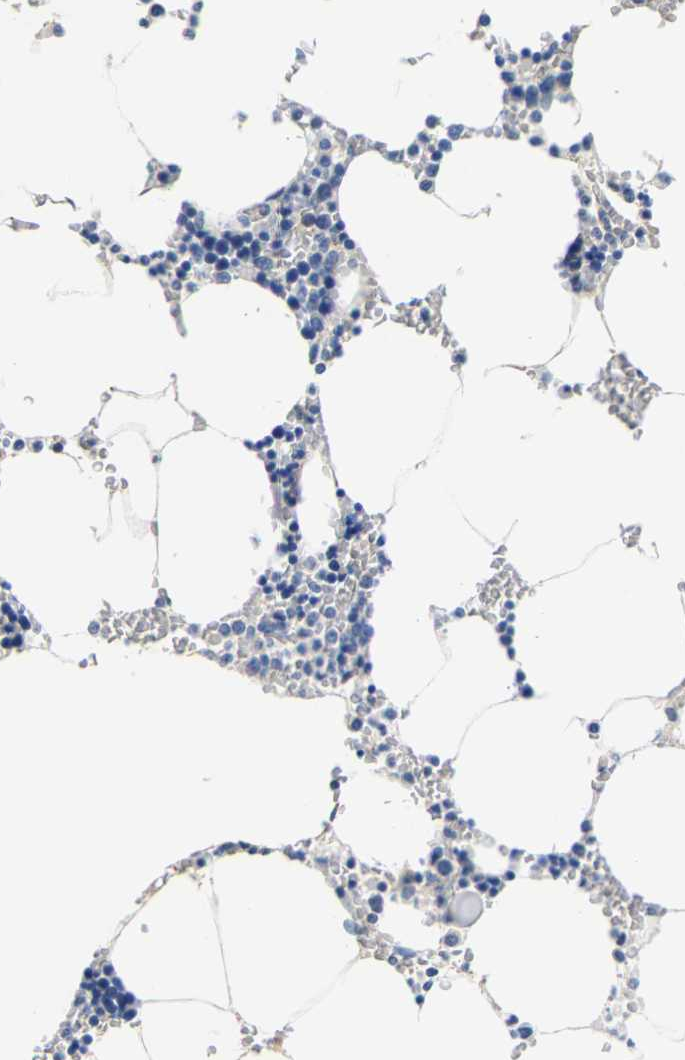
{"staining": {"intensity": "weak", "quantity": "<25%", "location": "cytoplasmic/membranous"}, "tissue": "bone marrow", "cell_type": "Hematopoietic cells", "image_type": "normal", "snomed": [{"axis": "morphology", "description": "Normal tissue, NOS"}, {"axis": "topography", "description": "Bone marrow"}], "caption": "DAB immunohistochemical staining of benign bone marrow exhibits no significant staining in hematopoietic cells. (DAB (3,3'-diaminobenzidine) immunohistochemistry (IHC), high magnification).", "gene": "DSCAM", "patient": {"sex": "male", "age": 70}}